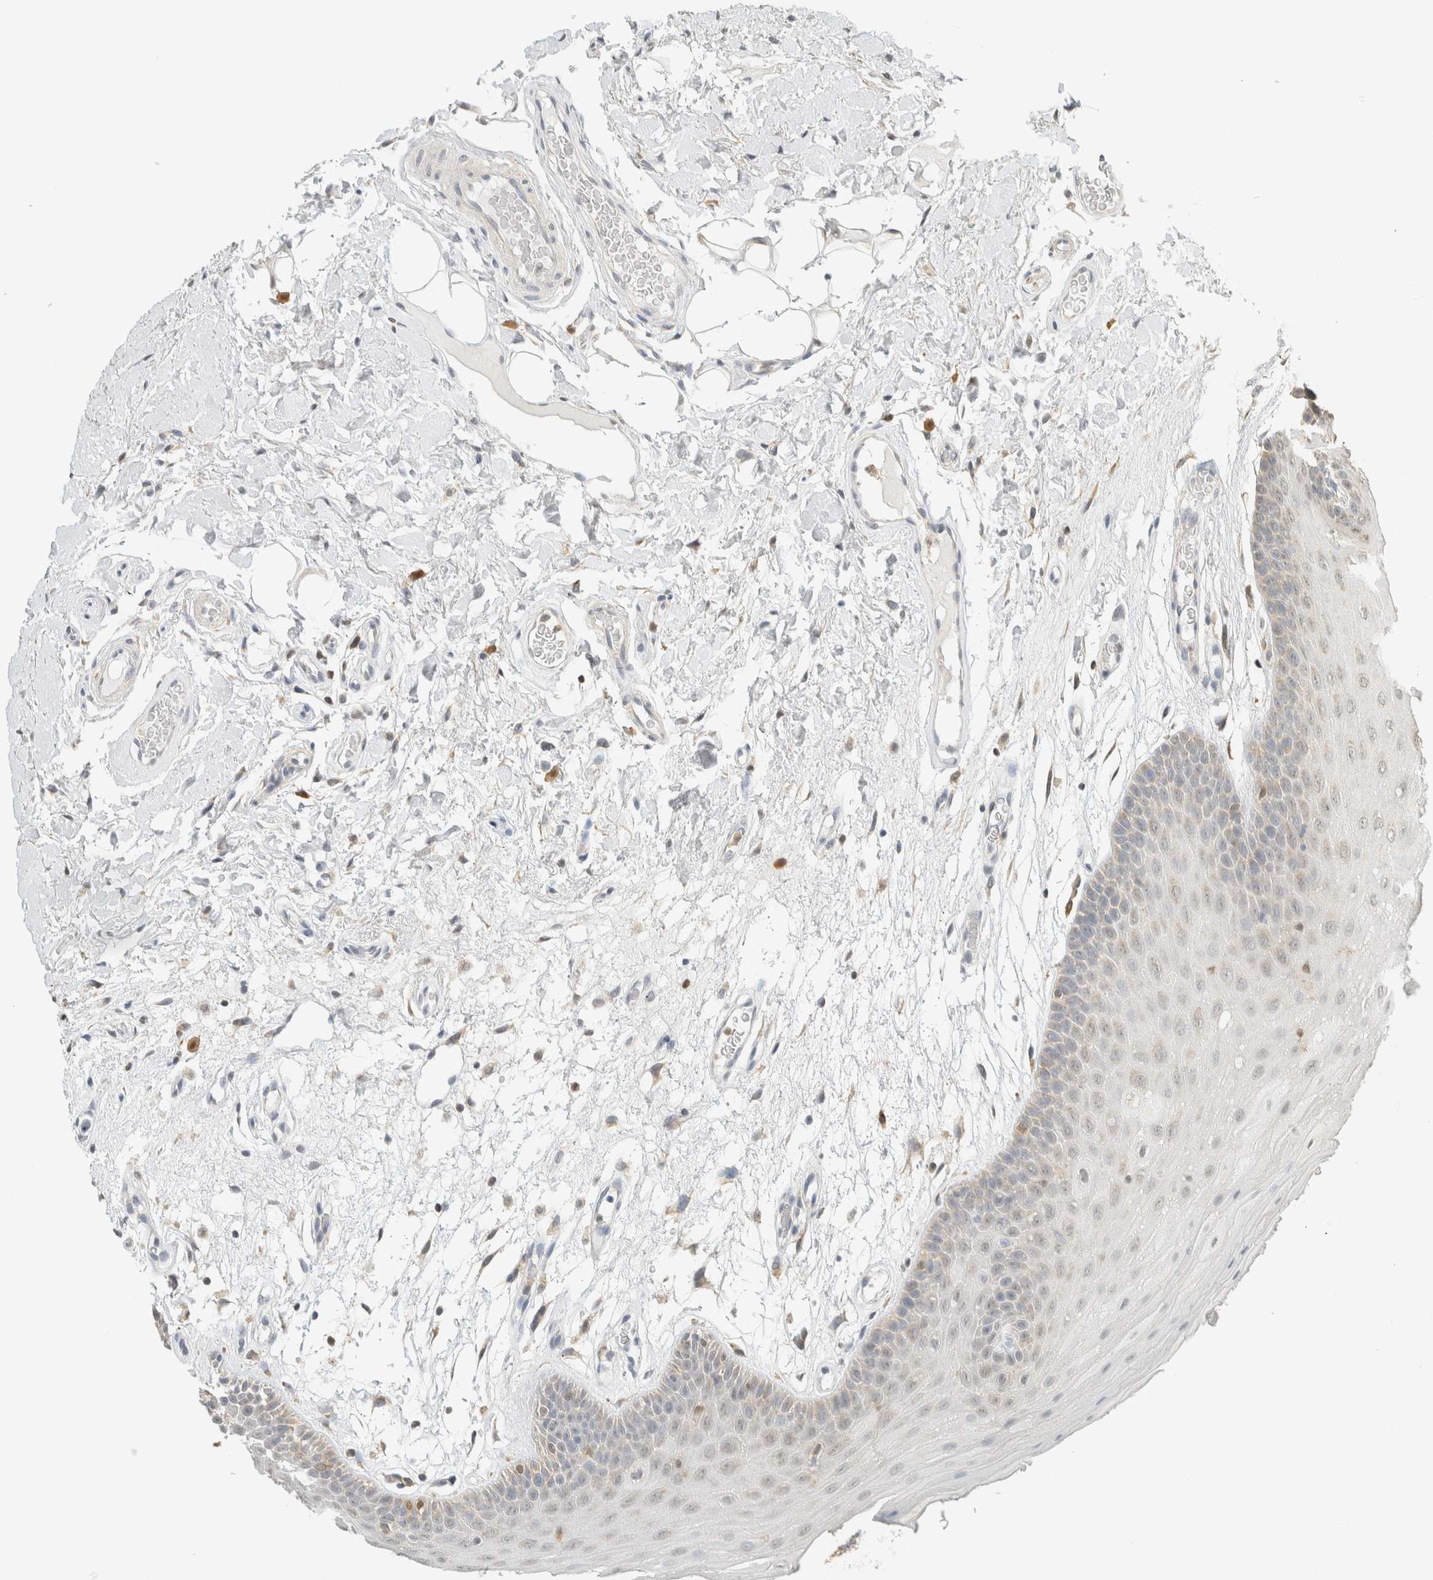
{"staining": {"intensity": "negative", "quantity": "none", "location": "none"}, "tissue": "oral mucosa", "cell_type": "Squamous epithelial cells", "image_type": "normal", "snomed": [{"axis": "morphology", "description": "Normal tissue, NOS"}, {"axis": "morphology", "description": "Squamous cell carcinoma, NOS"}, {"axis": "topography", "description": "Oral tissue"}, {"axis": "topography", "description": "Head-Neck"}], "caption": "Human oral mucosa stained for a protein using immunohistochemistry (IHC) demonstrates no expression in squamous epithelial cells.", "gene": "CAPG", "patient": {"sex": "male", "age": 71}}